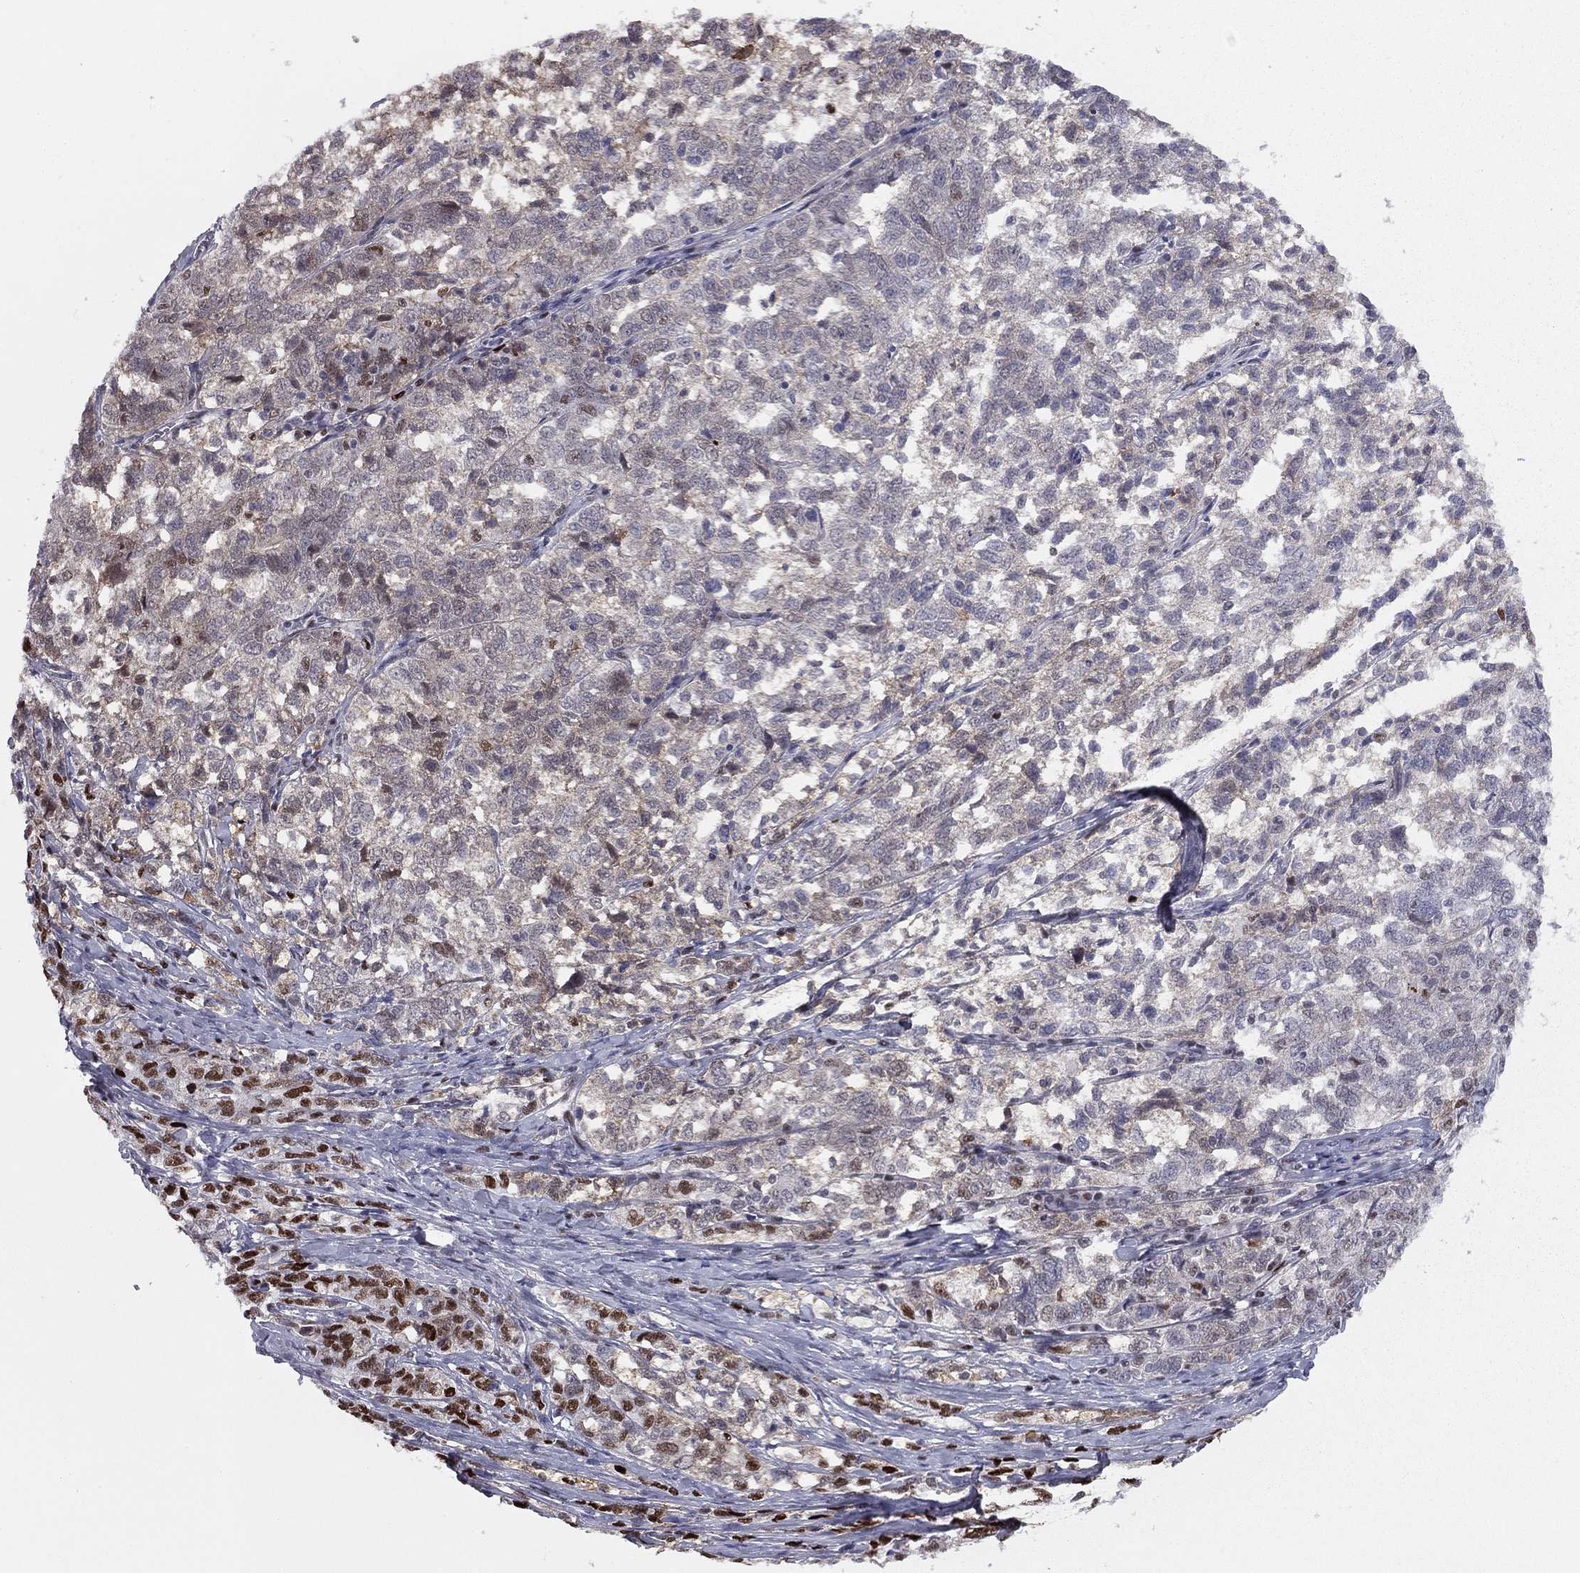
{"staining": {"intensity": "strong", "quantity": "25%-75%", "location": "nuclear"}, "tissue": "ovarian cancer", "cell_type": "Tumor cells", "image_type": "cancer", "snomed": [{"axis": "morphology", "description": "Cystadenocarcinoma, serous, NOS"}, {"axis": "topography", "description": "Ovary"}], "caption": "The micrograph displays immunohistochemical staining of ovarian serous cystadenocarcinoma. There is strong nuclear positivity is present in approximately 25%-75% of tumor cells.", "gene": "PCGF3", "patient": {"sex": "female", "age": 71}}